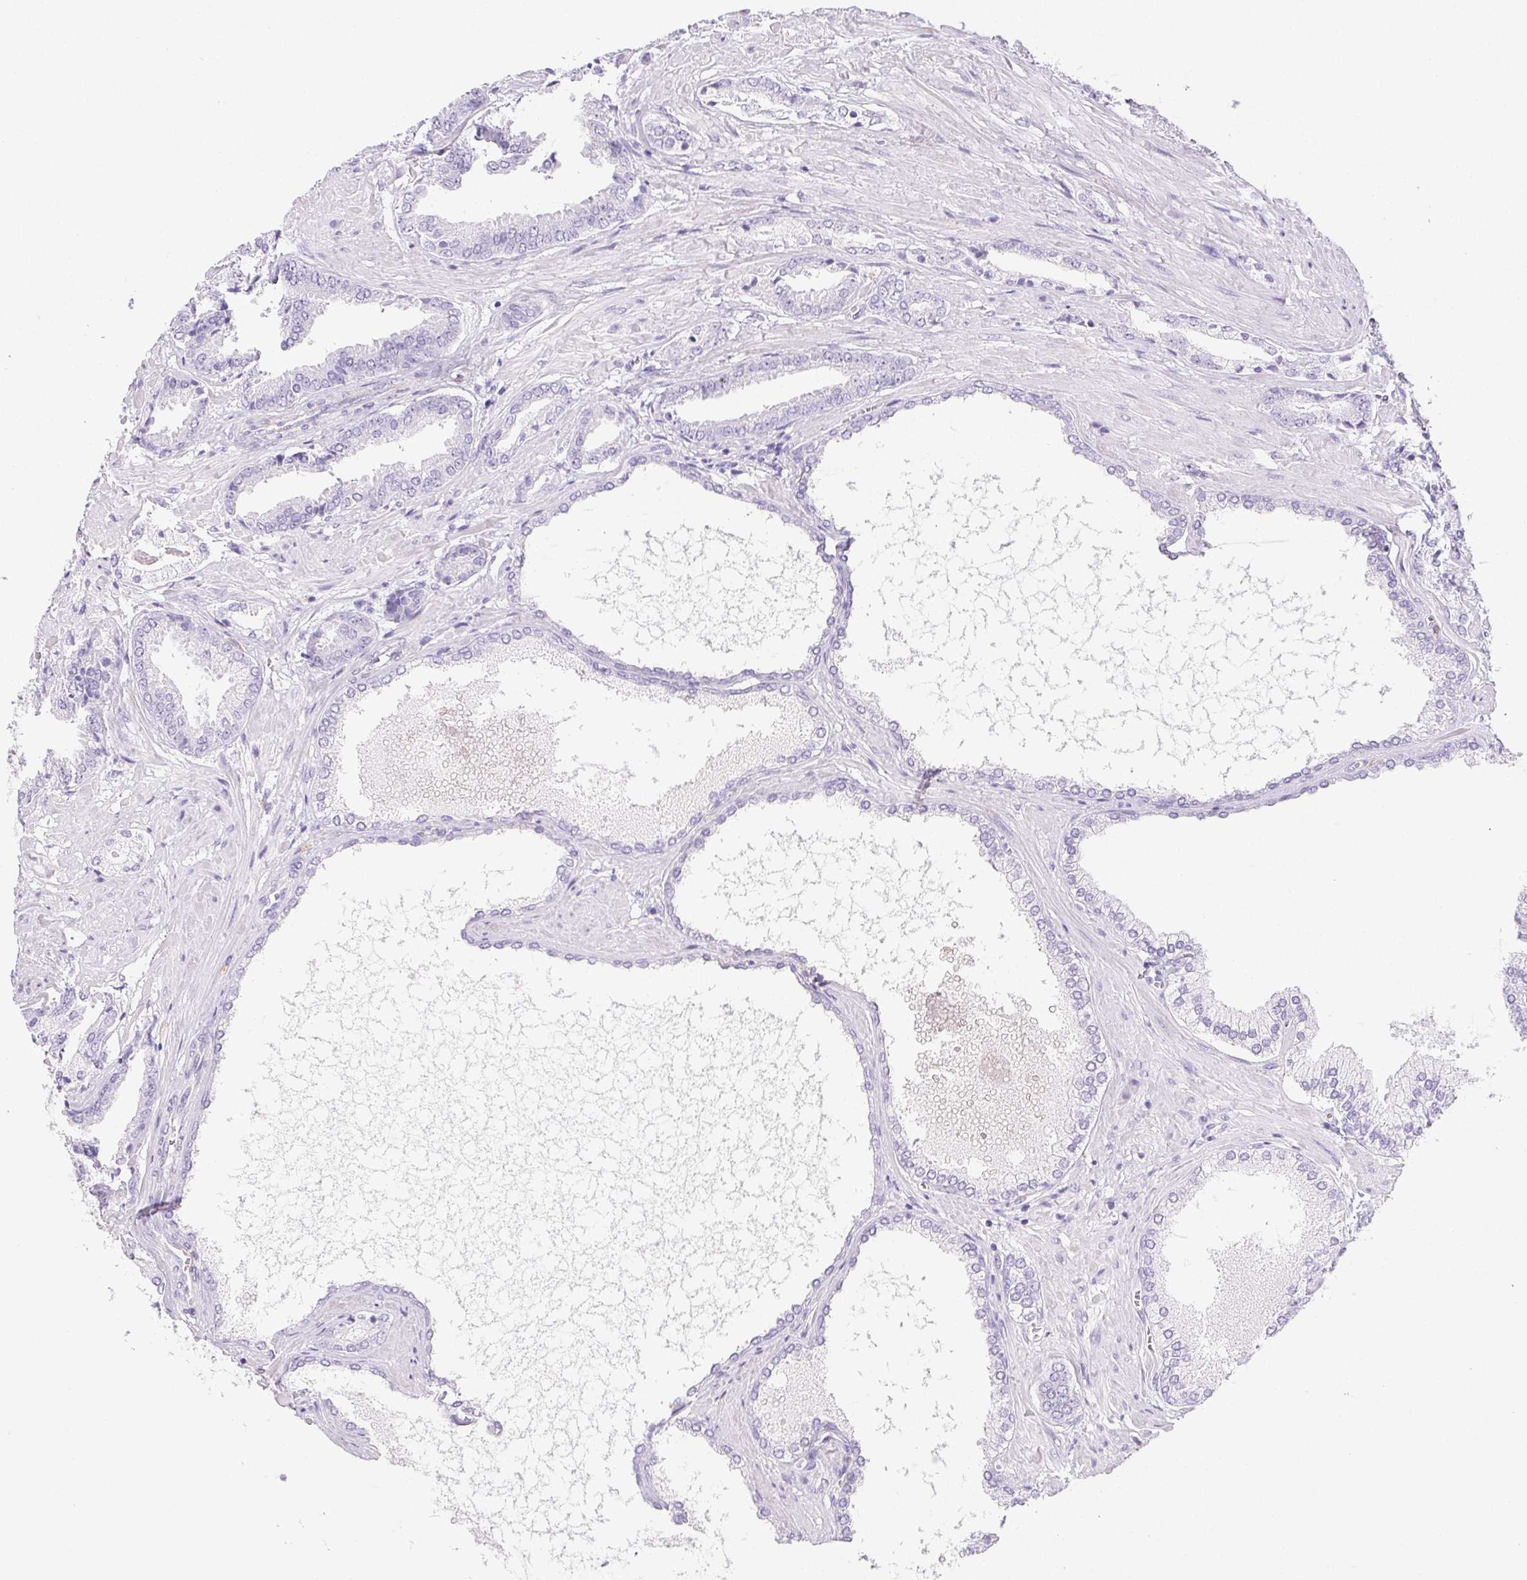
{"staining": {"intensity": "negative", "quantity": "none", "location": "none"}, "tissue": "prostate cancer", "cell_type": "Tumor cells", "image_type": "cancer", "snomed": [{"axis": "morphology", "description": "Adenocarcinoma, High grade"}, {"axis": "topography", "description": "Prostate"}], "caption": "High power microscopy photomicrograph of an IHC histopathology image of prostate cancer (adenocarcinoma (high-grade)), revealing no significant expression in tumor cells.", "gene": "PRSS3", "patient": {"sex": "male", "age": 56}}